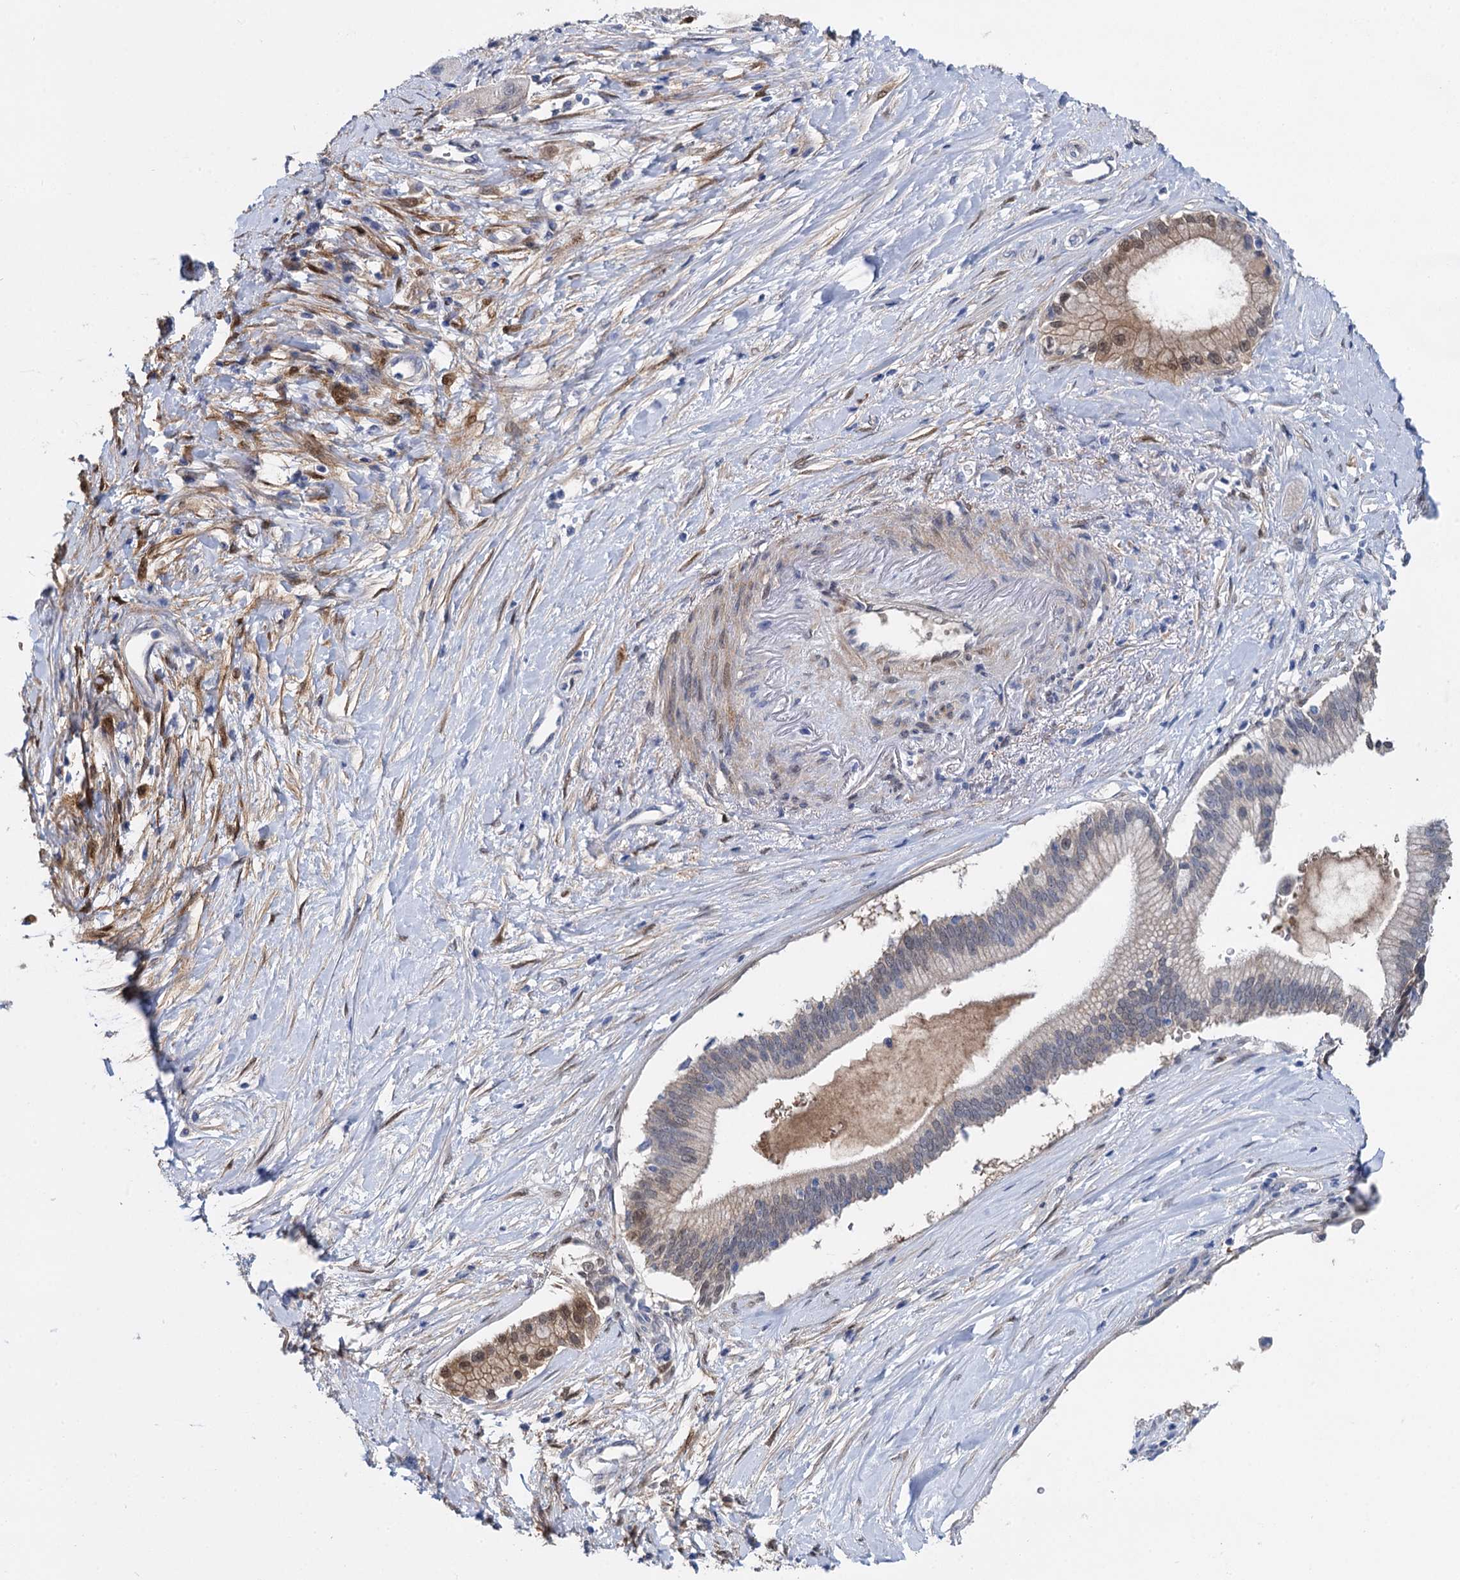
{"staining": {"intensity": "moderate", "quantity": "<25%", "location": "cytoplasmic/membranous"}, "tissue": "pancreatic cancer", "cell_type": "Tumor cells", "image_type": "cancer", "snomed": [{"axis": "morphology", "description": "Adenocarcinoma, NOS"}, {"axis": "topography", "description": "Pancreas"}], "caption": "Protein staining of pancreatic cancer (adenocarcinoma) tissue reveals moderate cytoplasmic/membranous staining in about <25% of tumor cells. (IHC, brightfield microscopy, high magnification).", "gene": "GSTM3", "patient": {"sex": "male", "age": 68}}